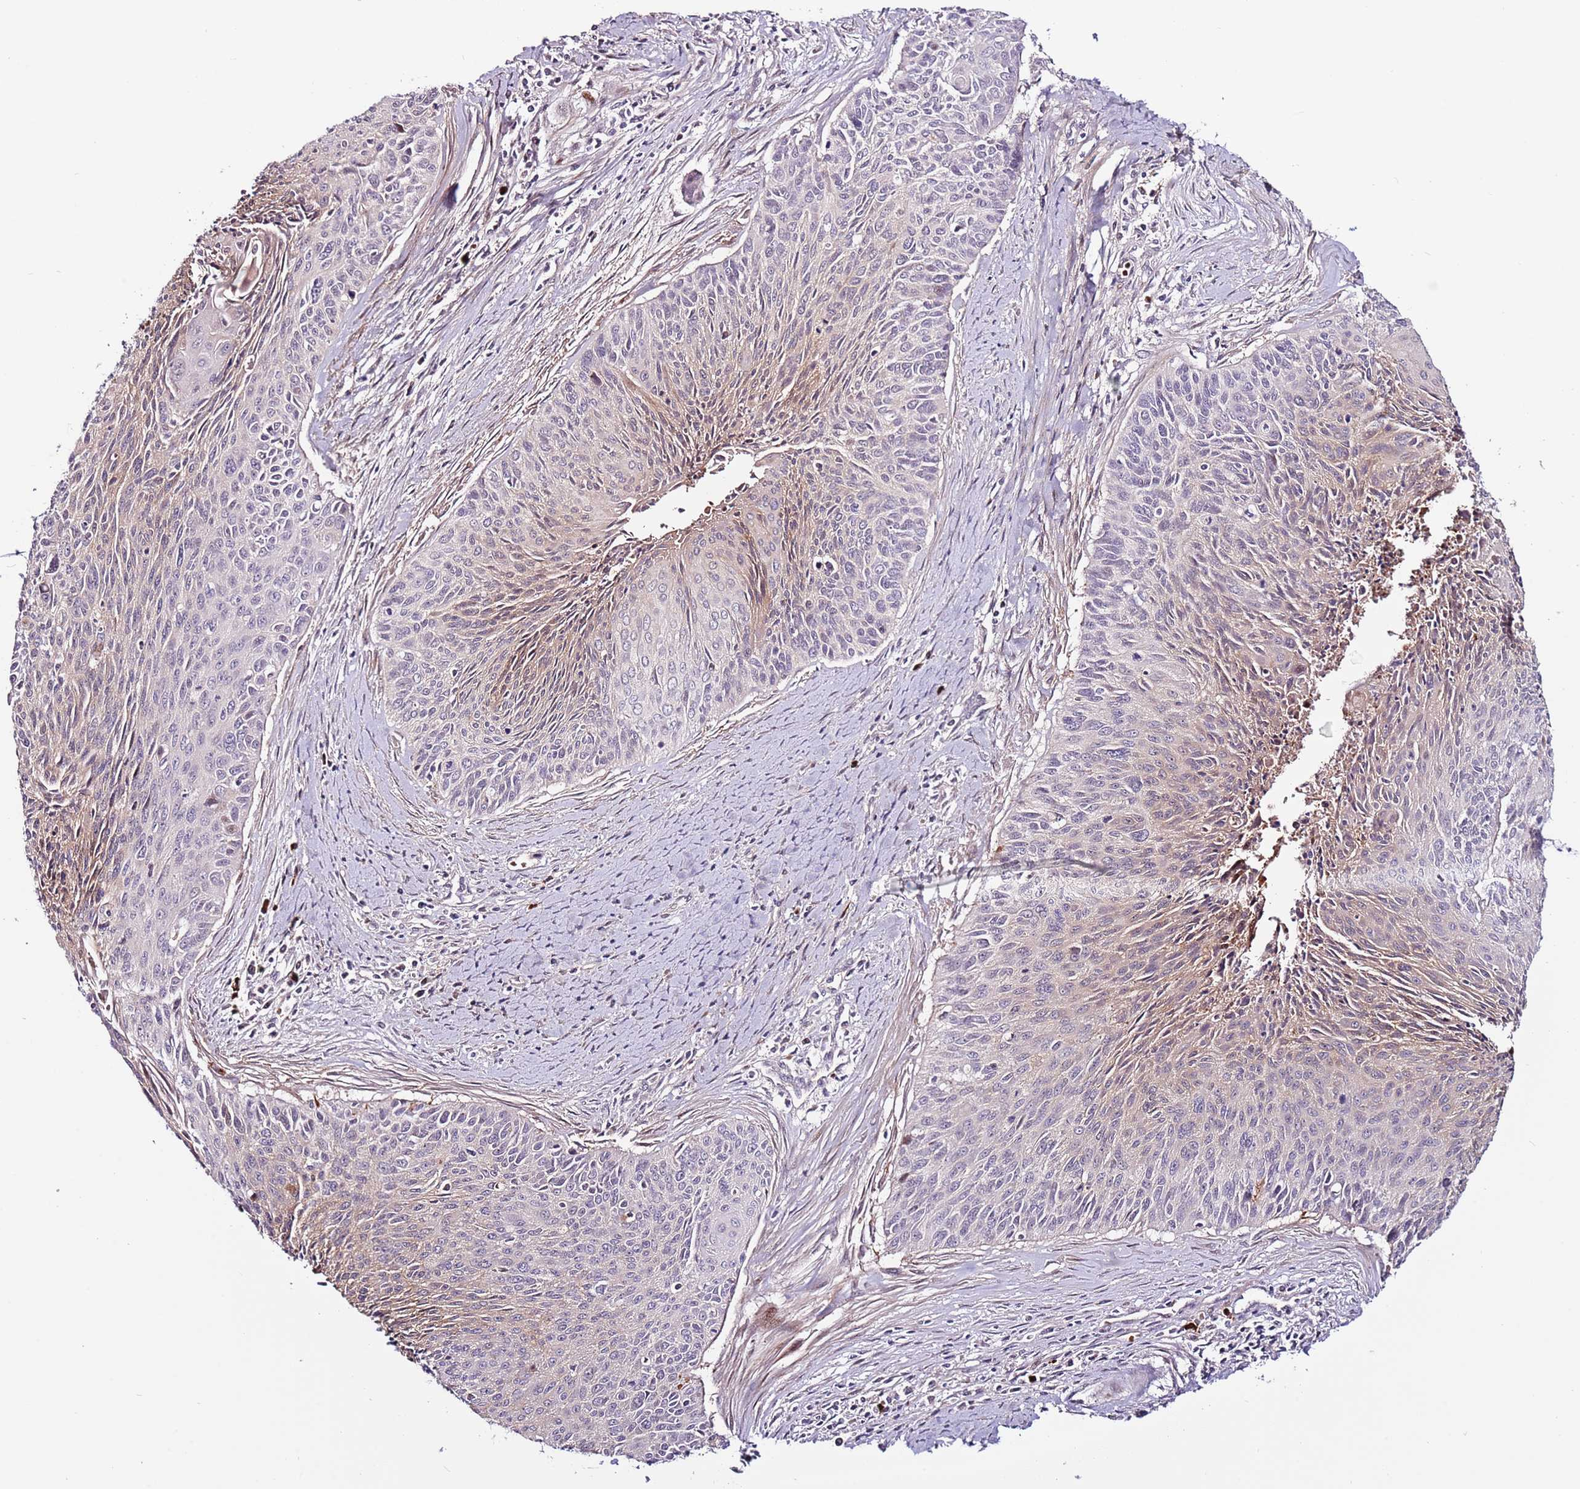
{"staining": {"intensity": "weak", "quantity": "<25%", "location": "cytoplasmic/membranous"}, "tissue": "cervical cancer", "cell_type": "Tumor cells", "image_type": "cancer", "snomed": [{"axis": "morphology", "description": "Squamous cell carcinoma, NOS"}, {"axis": "topography", "description": "Cervix"}], "caption": "The photomicrograph demonstrates no significant positivity in tumor cells of cervical squamous cell carcinoma.", "gene": "MTG2", "patient": {"sex": "female", "age": 55}}